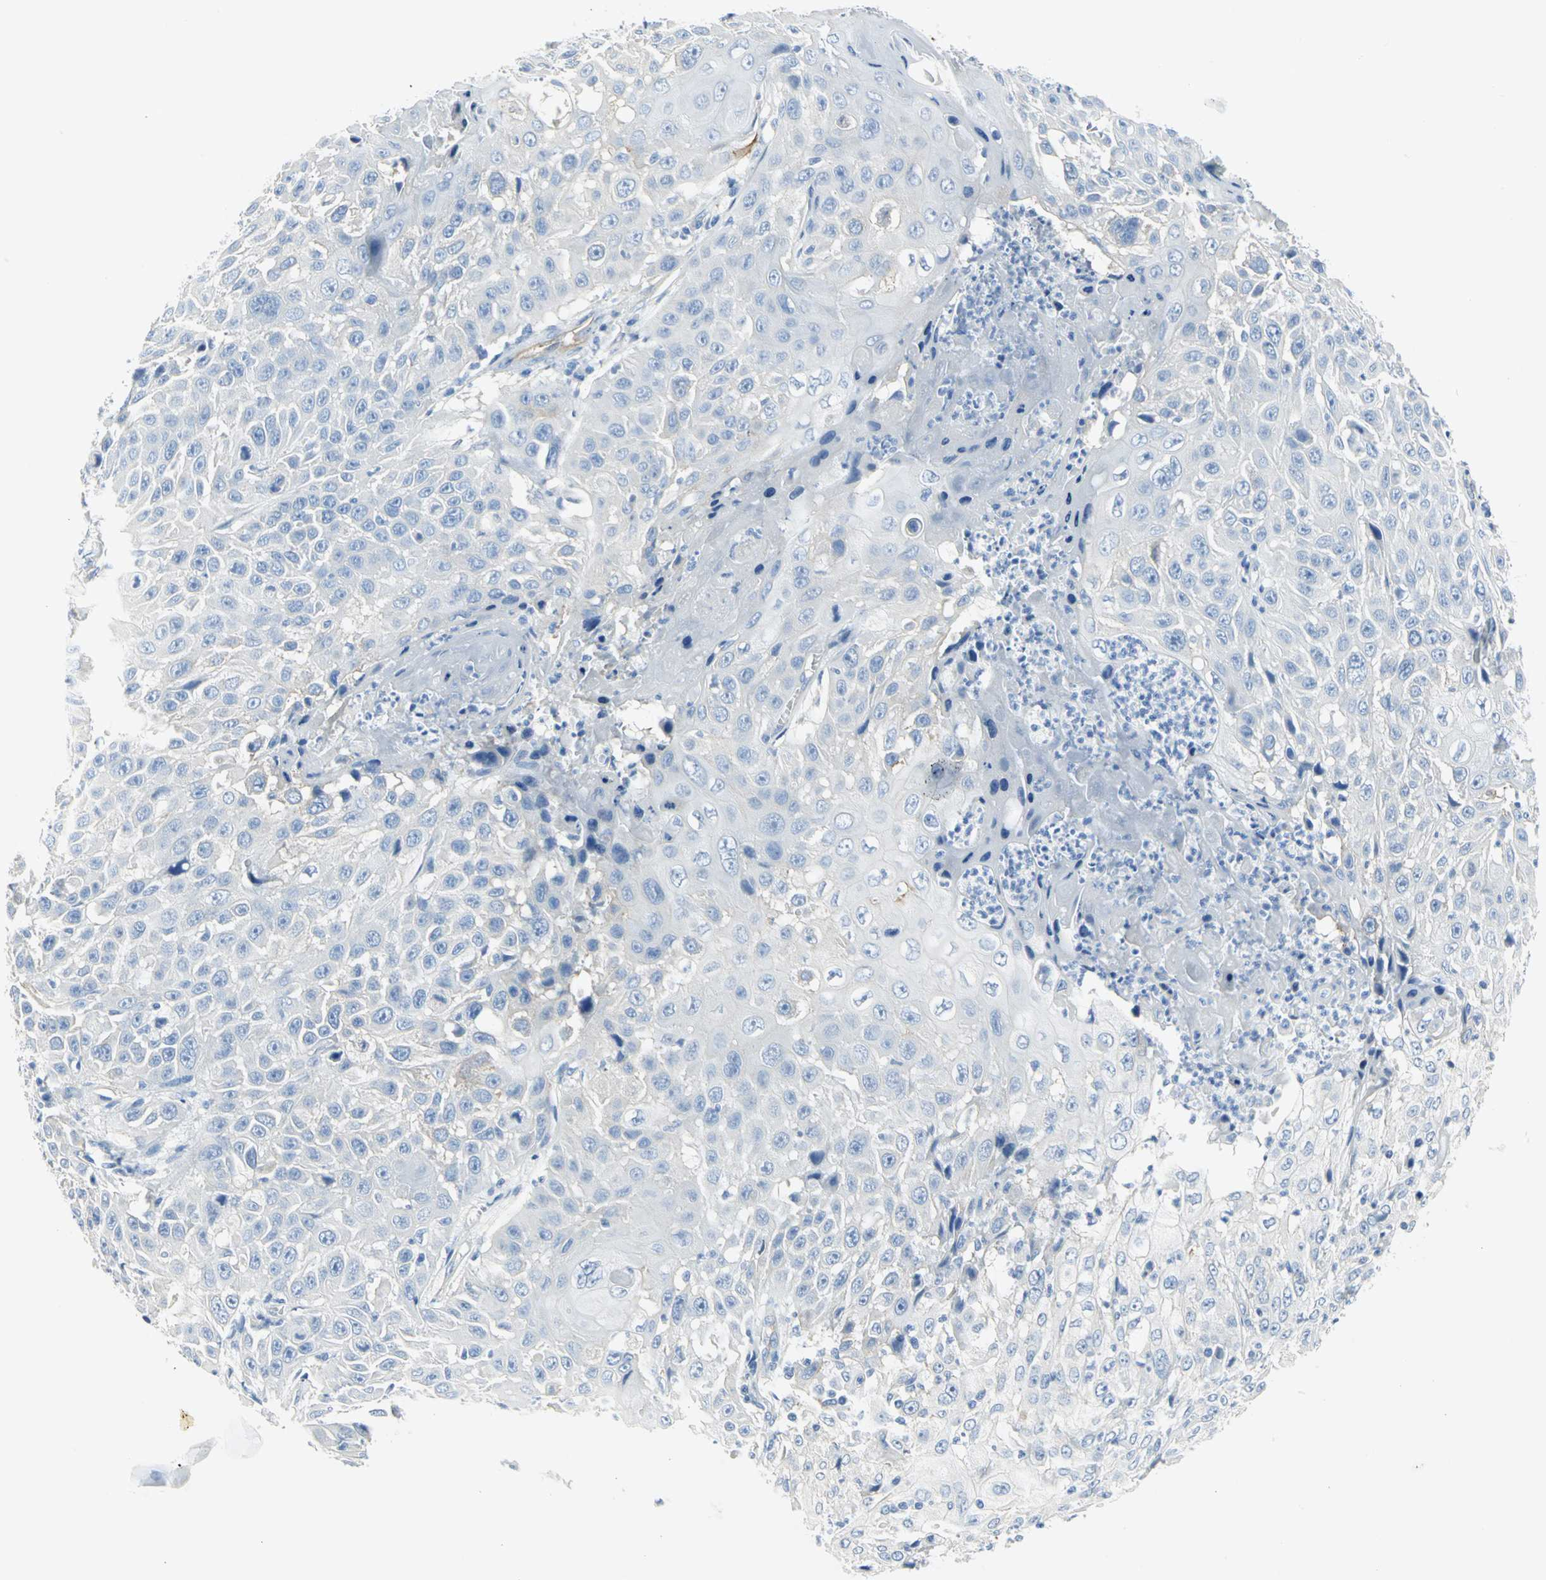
{"staining": {"intensity": "negative", "quantity": "none", "location": "none"}, "tissue": "cervical cancer", "cell_type": "Tumor cells", "image_type": "cancer", "snomed": [{"axis": "morphology", "description": "Squamous cell carcinoma, NOS"}, {"axis": "topography", "description": "Cervix"}], "caption": "This is an IHC micrograph of human cervical cancer (squamous cell carcinoma). There is no positivity in tumor cells.", "gene": "FLNB", "patient": {"sex": "female", "age": 39}}